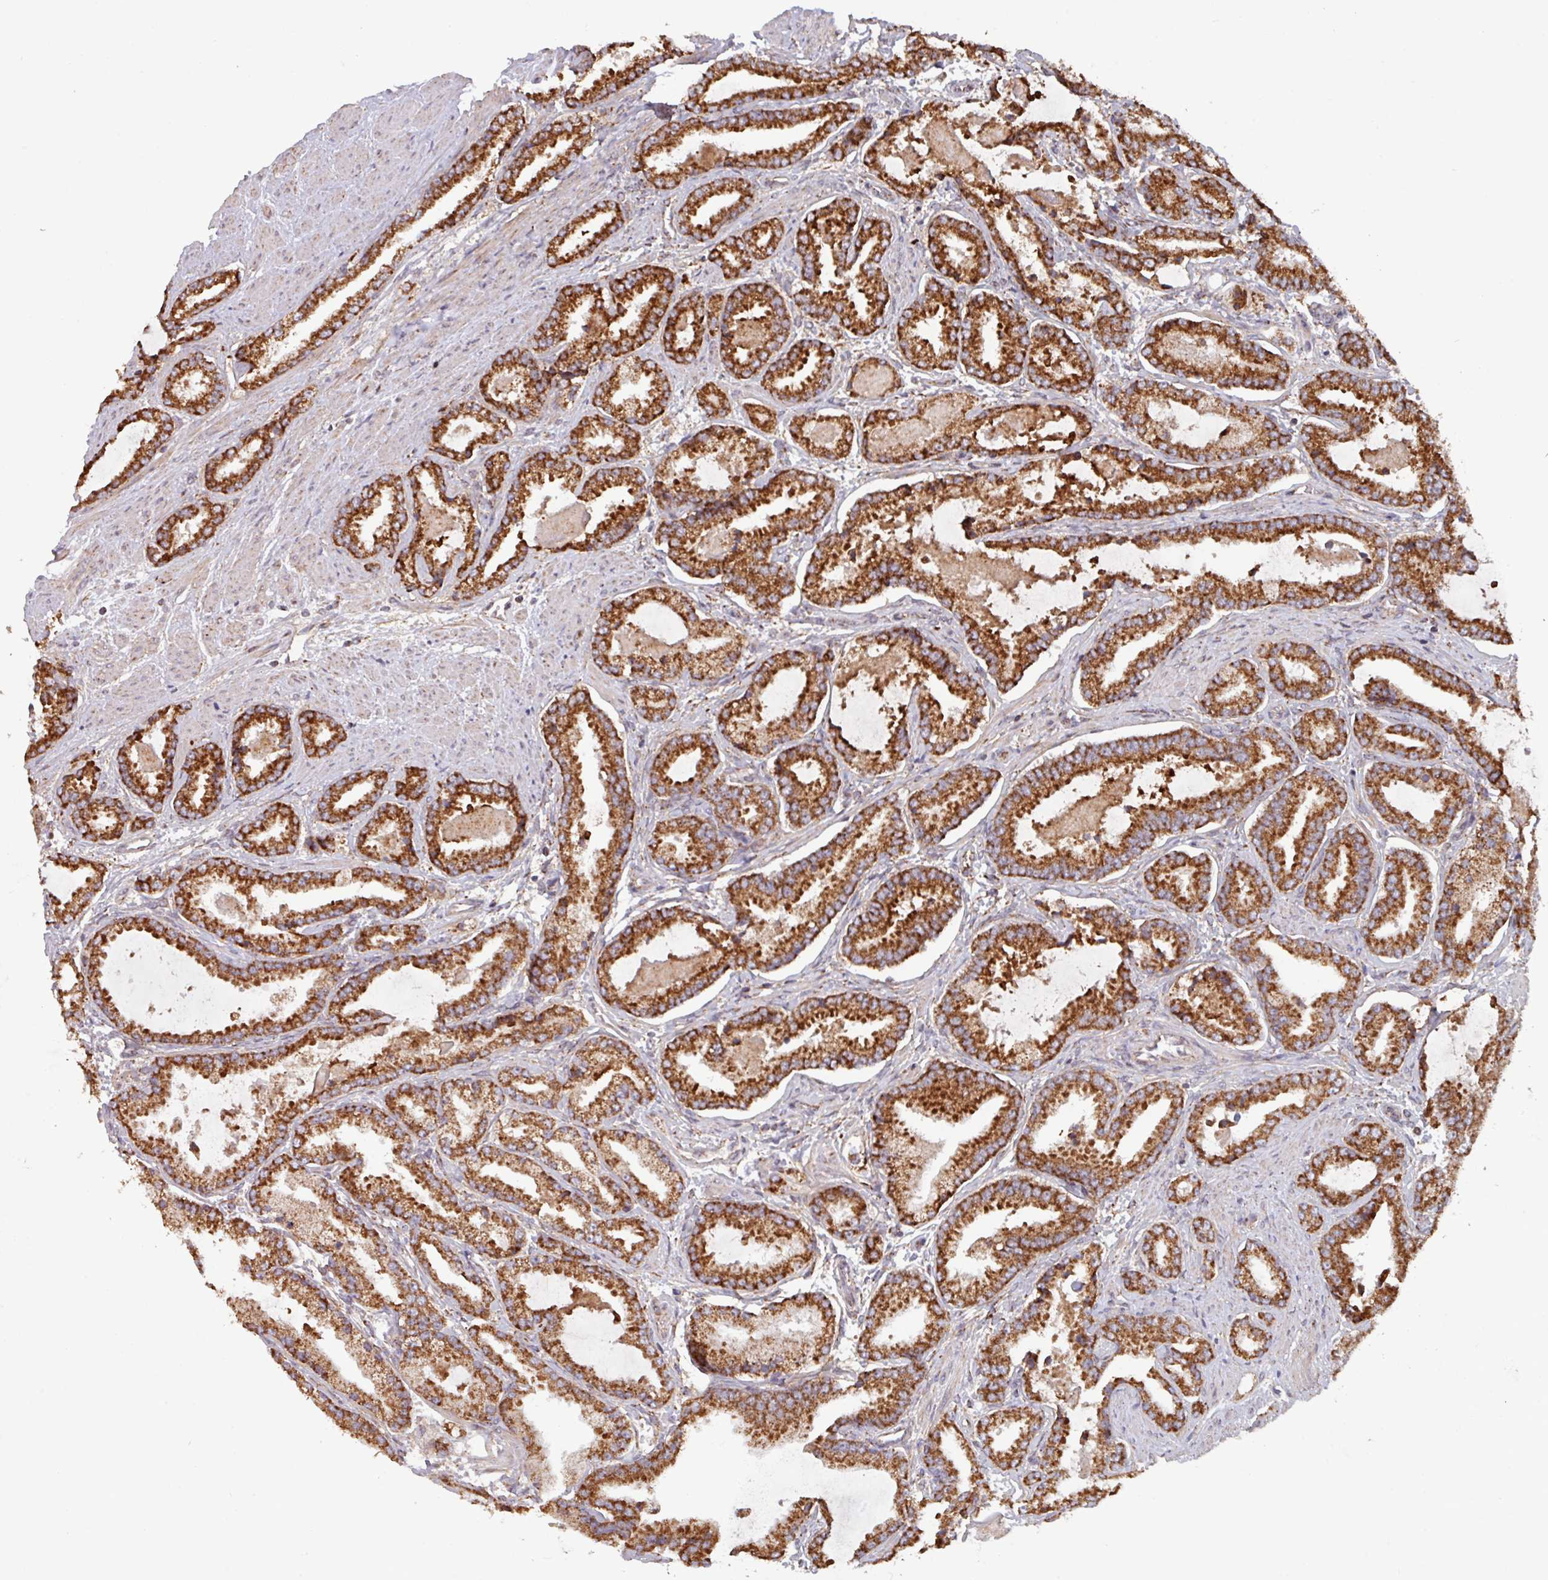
{"staining": {"intensity": "strong", "quantity": ">75%", "location": "cytoplasmic/membranous"}, "tissue": "prostate cancer", "cell_type": "Tumor cells", "image_type": "cancer", "snomed": [{"axis": "morphology", "description": "Adenocarcinoma, Low grade"}, {"axis": "topography", "description": "Prostate"}], "caption": "Approximately >75% of tumor cells in prostate cancer demonstrate strong cytoplasmic/membranous protein positivity as visualized by brown immunohistochemical staining.", "gene": "COX7C", "patient": {"sex": "male", "age": 62}}